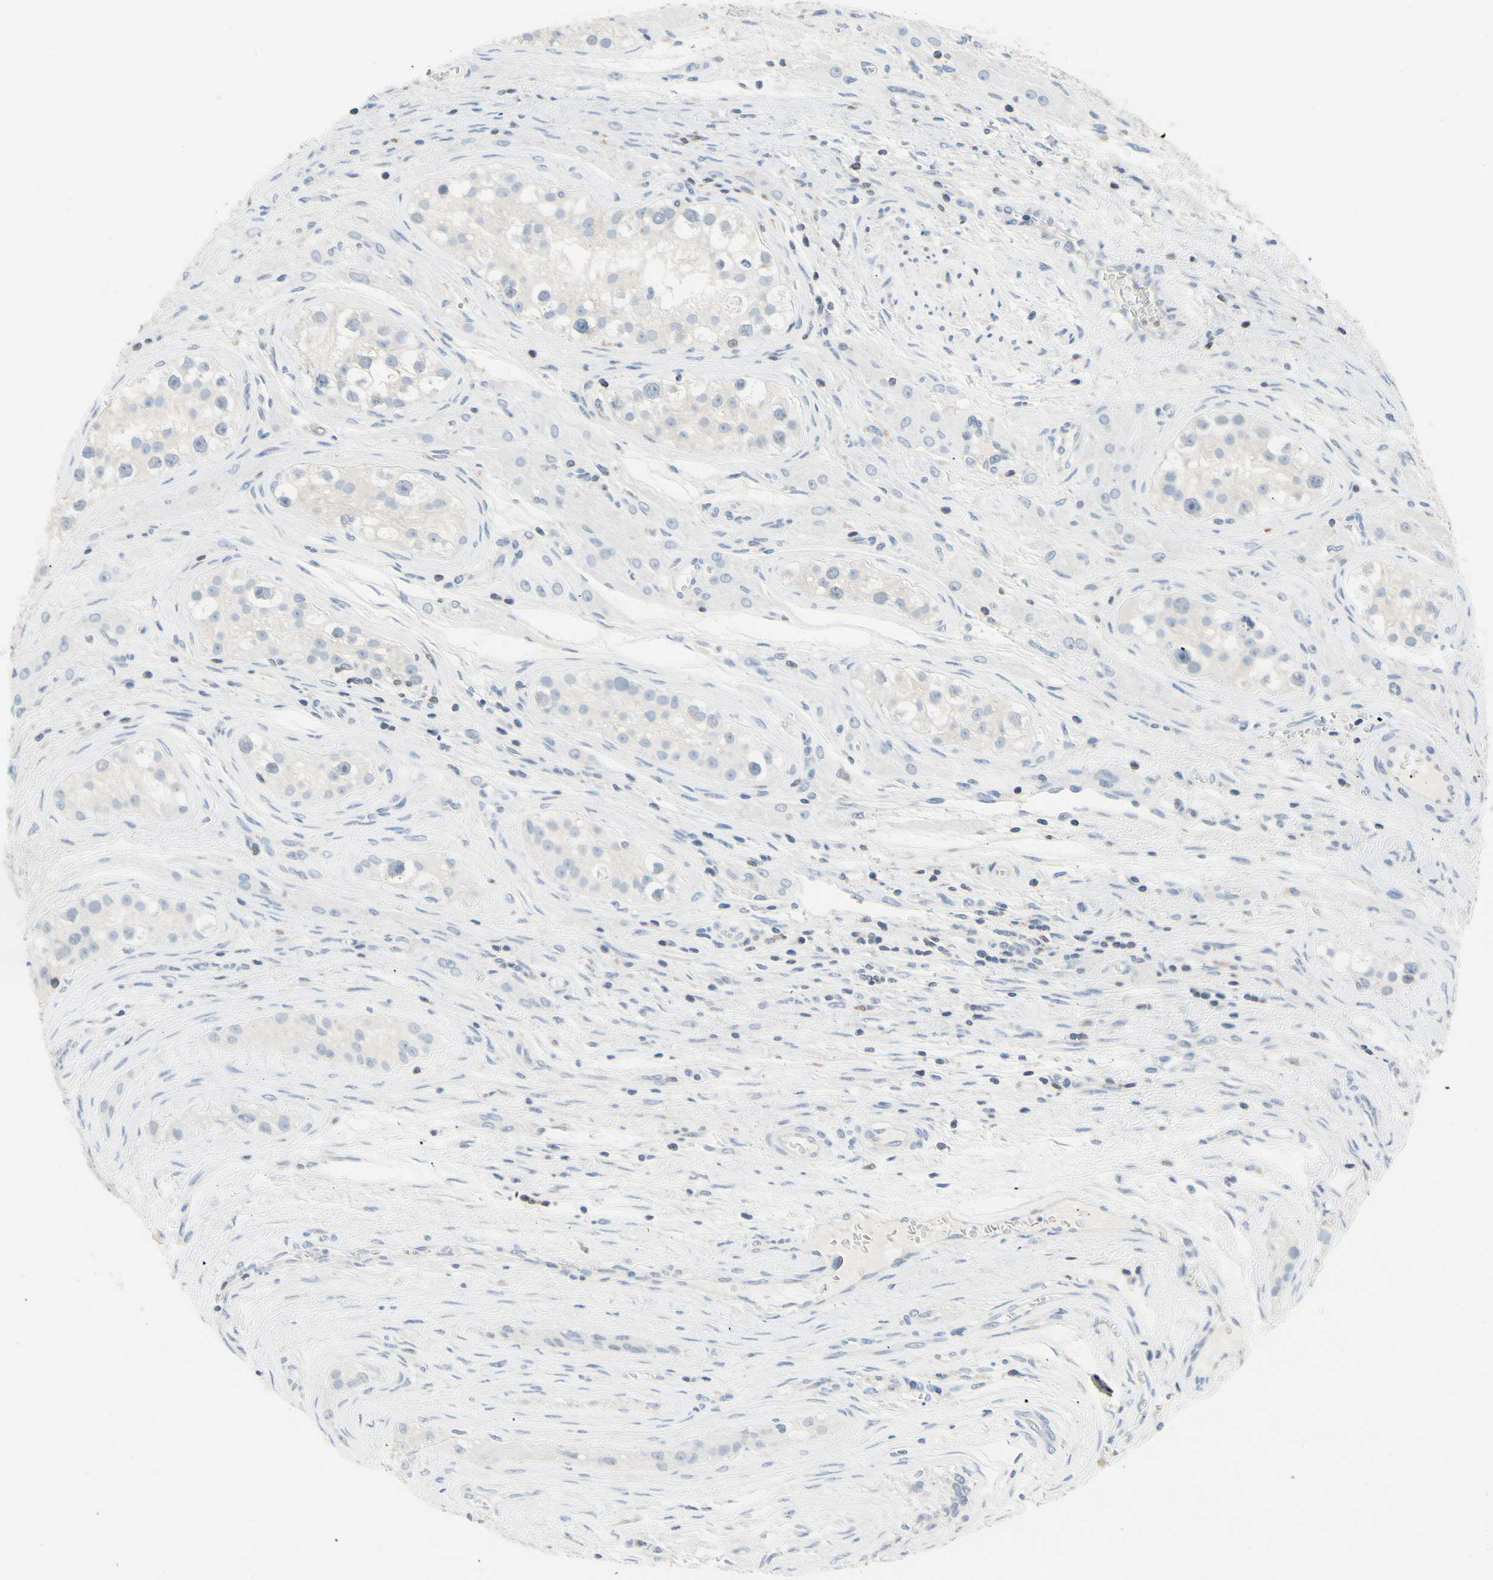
{"staining": {"intensity": "negative", "quantity": "none", "location": "none"}, "tissue": "testis cancer", "cell_type": "Tumor cells", "image_type": "cancer", "snomed": [{"axis": "morphology", "description": "Carcinoma, Embryonal, NOS"}, {"axis": "topography", "description": "Testis"}], "caption": "Immunohistochemical staining of testis embryonal carcinoma shows no significant staining in tumor cells.", "gene": "NFATC2", "patient": {"sex": "male", "age": 28}}